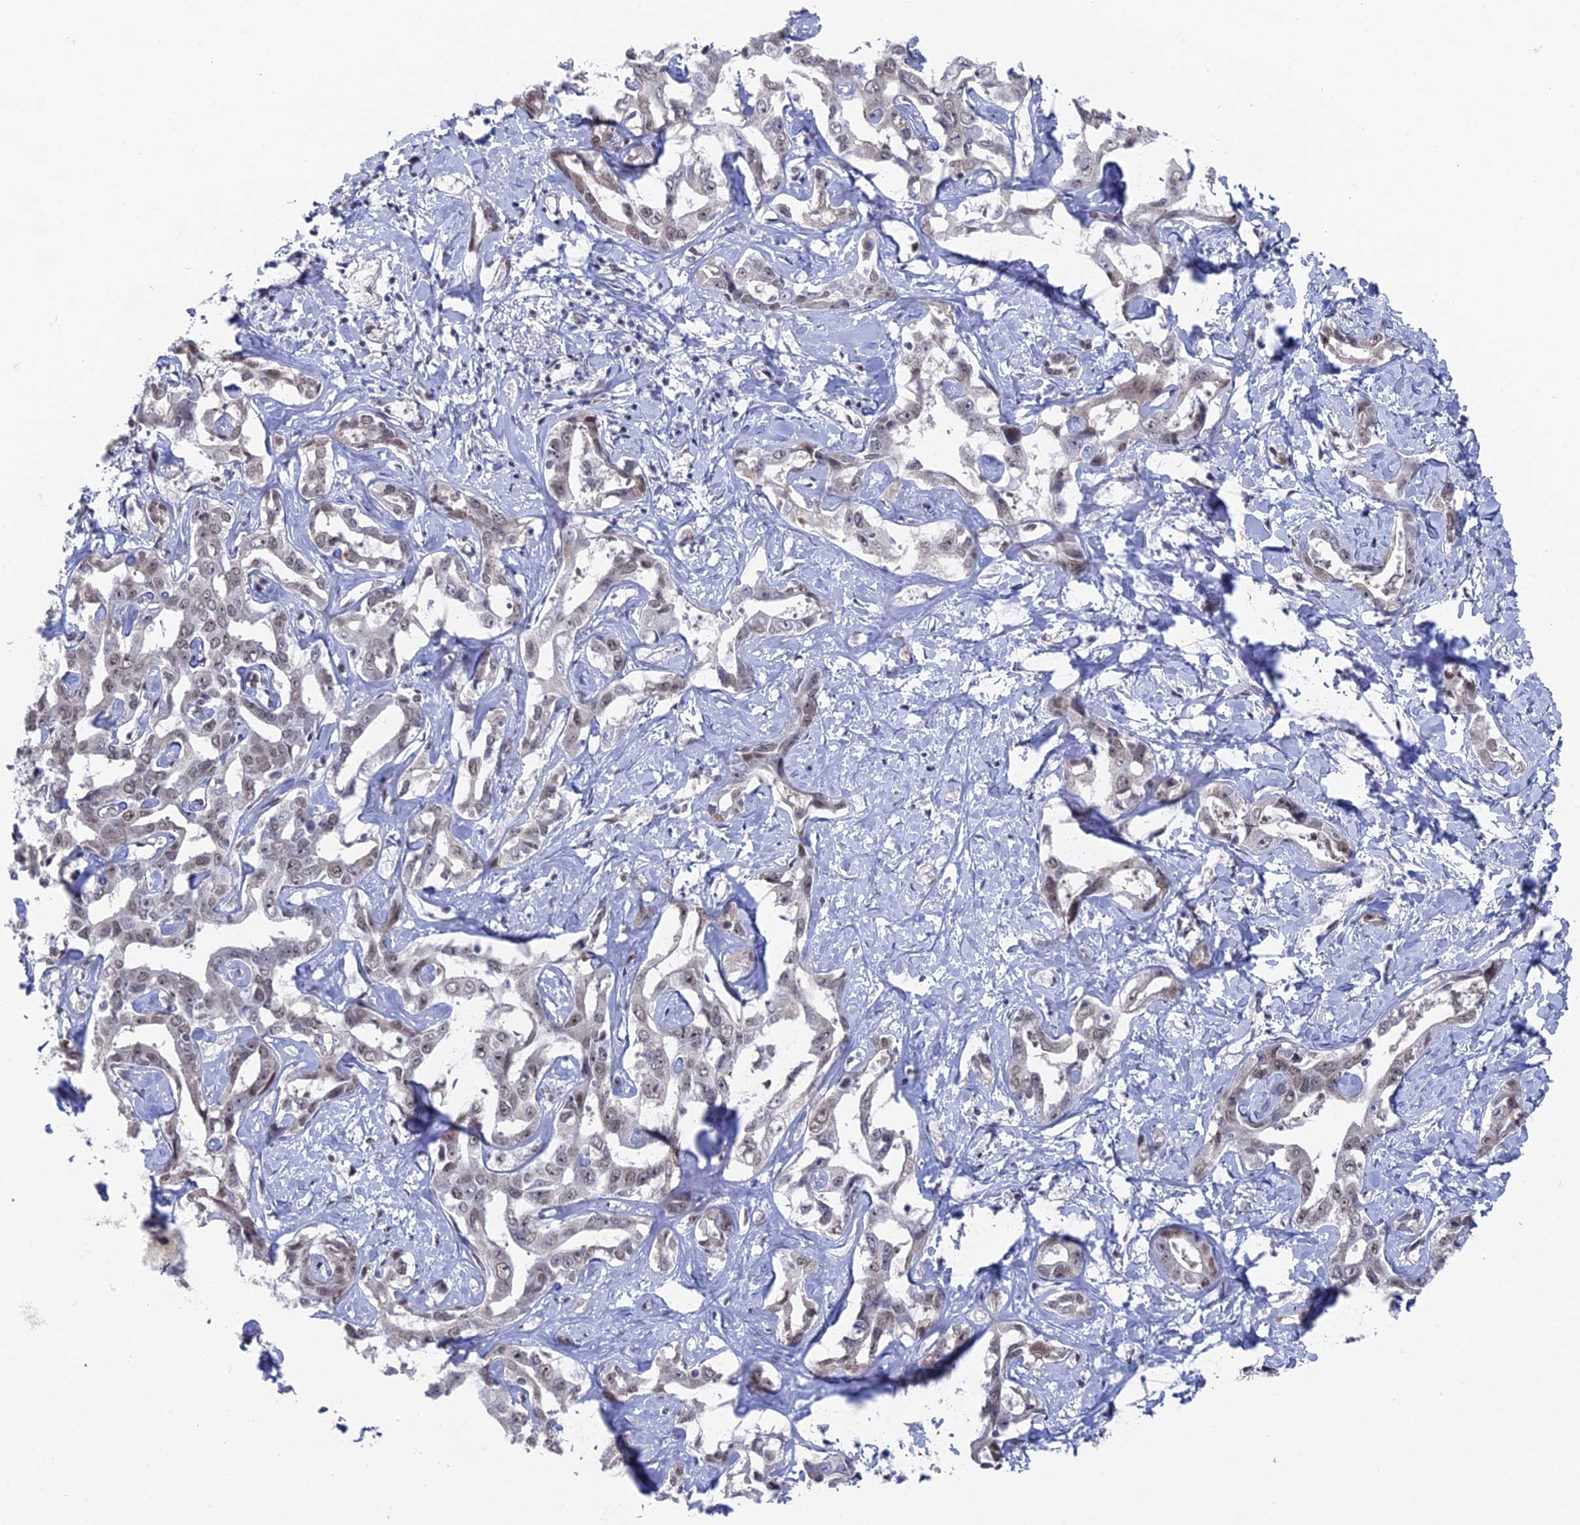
{"staining": {"intensity": "weak", "quantity": "25%-75%", "location": "nuclear"}, "tissue": "liver cancer", "cell_type": "Tumor cells", "image_type": "cancer", "snomed": [{"axis": "morphology", "description": "Cholangiocarcinoma"}, {"axis": "topography", "description": "Liver"}], "caption": "IHC micrograph of human cholangiocarcinoma (liver) stained for a protein (brown), which exhibits low levels of weak nuclear positivity in about 25%-75% of tumor cells.", "gene": "FHIP2A", "patient": {"sex": "male", "age": 59}}